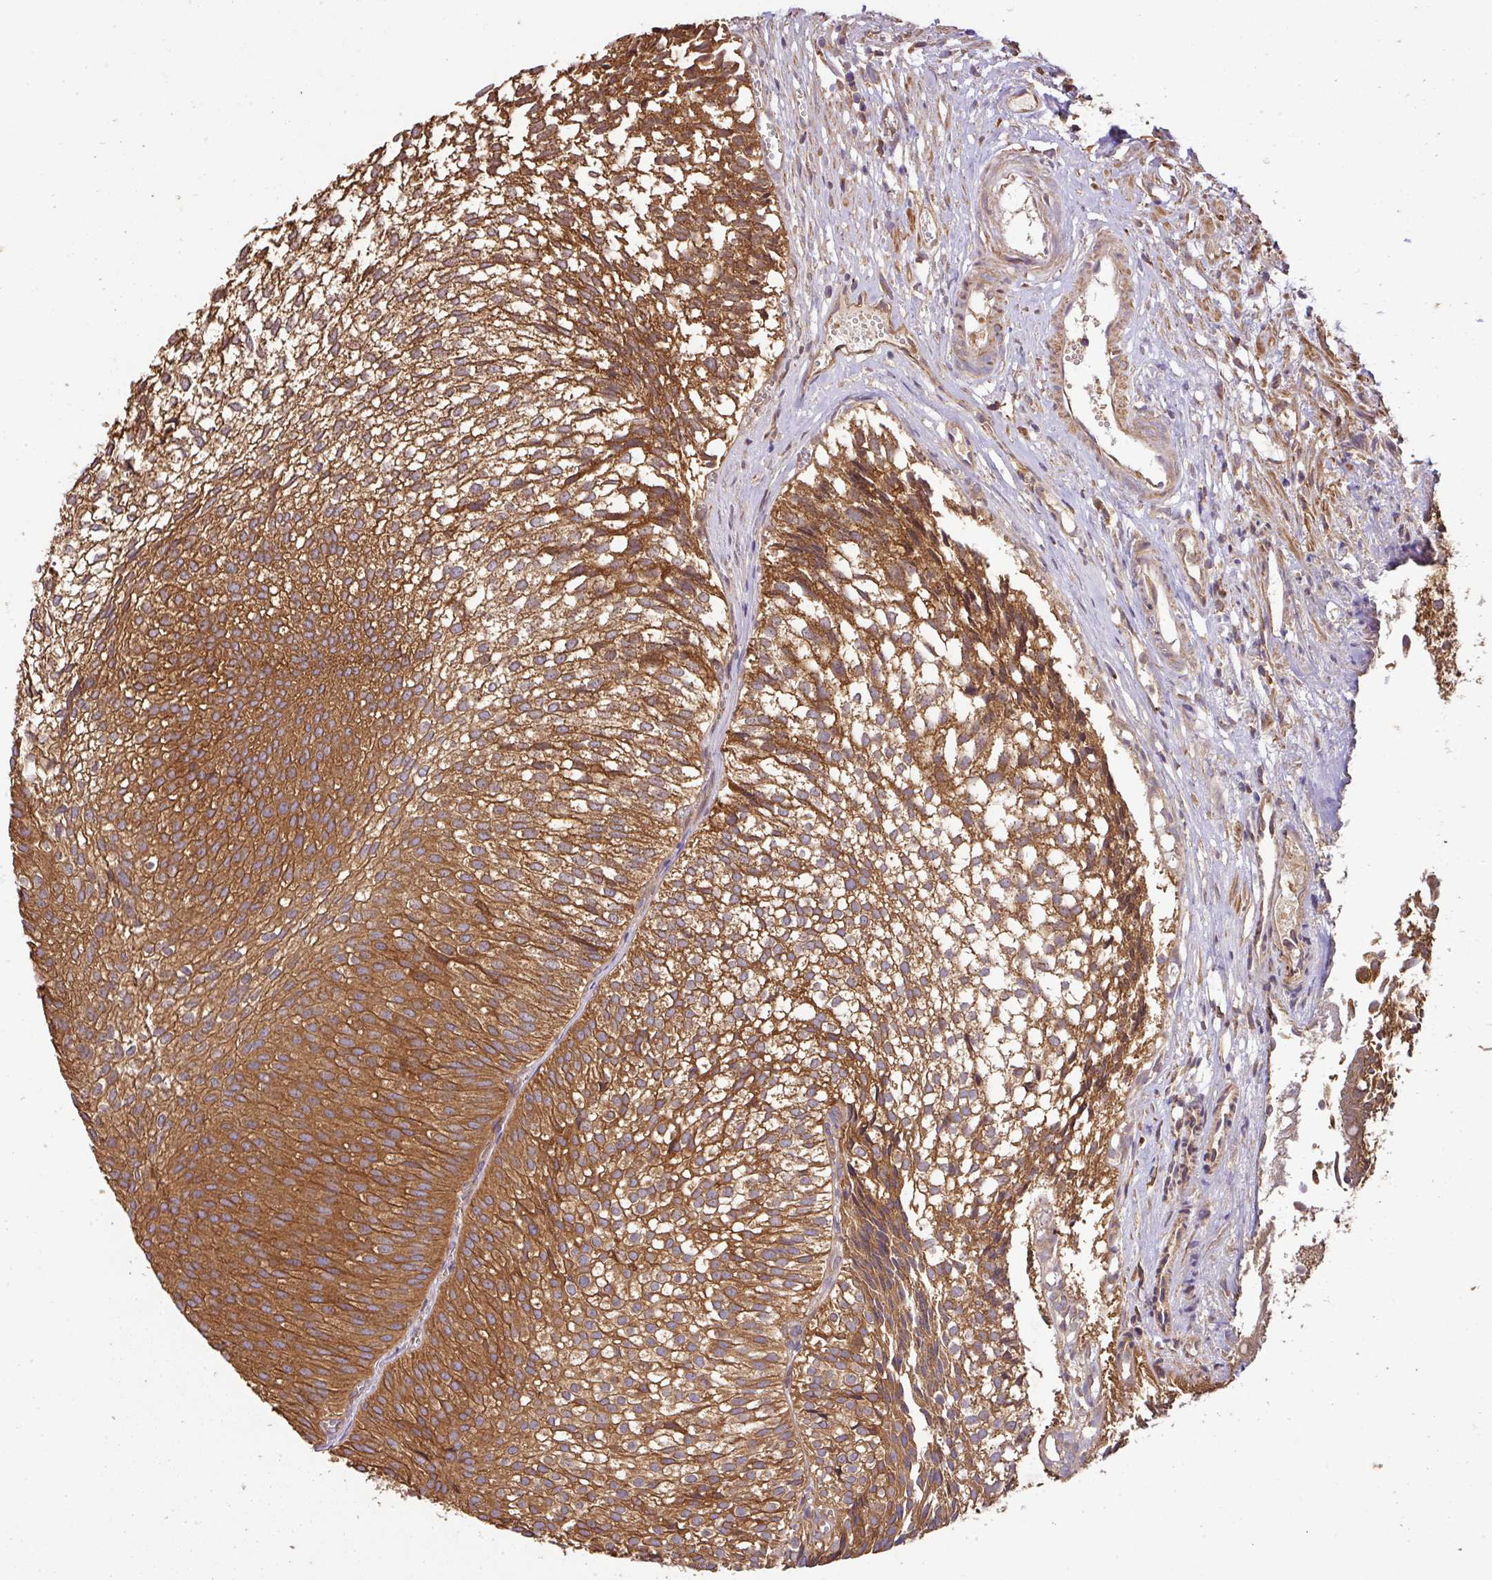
{"staining": {"intensity": "moderate", "quantity": ">75%", "location": "cytoplasmic/membranous"}, "tissue": "urothelial cancer", "cell_type": "Tumor cells", "image_type": "cancer", "snomed": [{"axis": "morphology", "description": "Urothelial carcinoma, Low grade"}, {"axis": "topography", "description": "Urinary bladder"}], "caption": "About >75% of tumor cells in low-grade urothelial carcinoma show moderate cytoplasmic/membranous protein expression as visualized by brown immunohistochemical staining.", "gene": "GSPT1", "patient": {"sex": "male", "age": 91}}